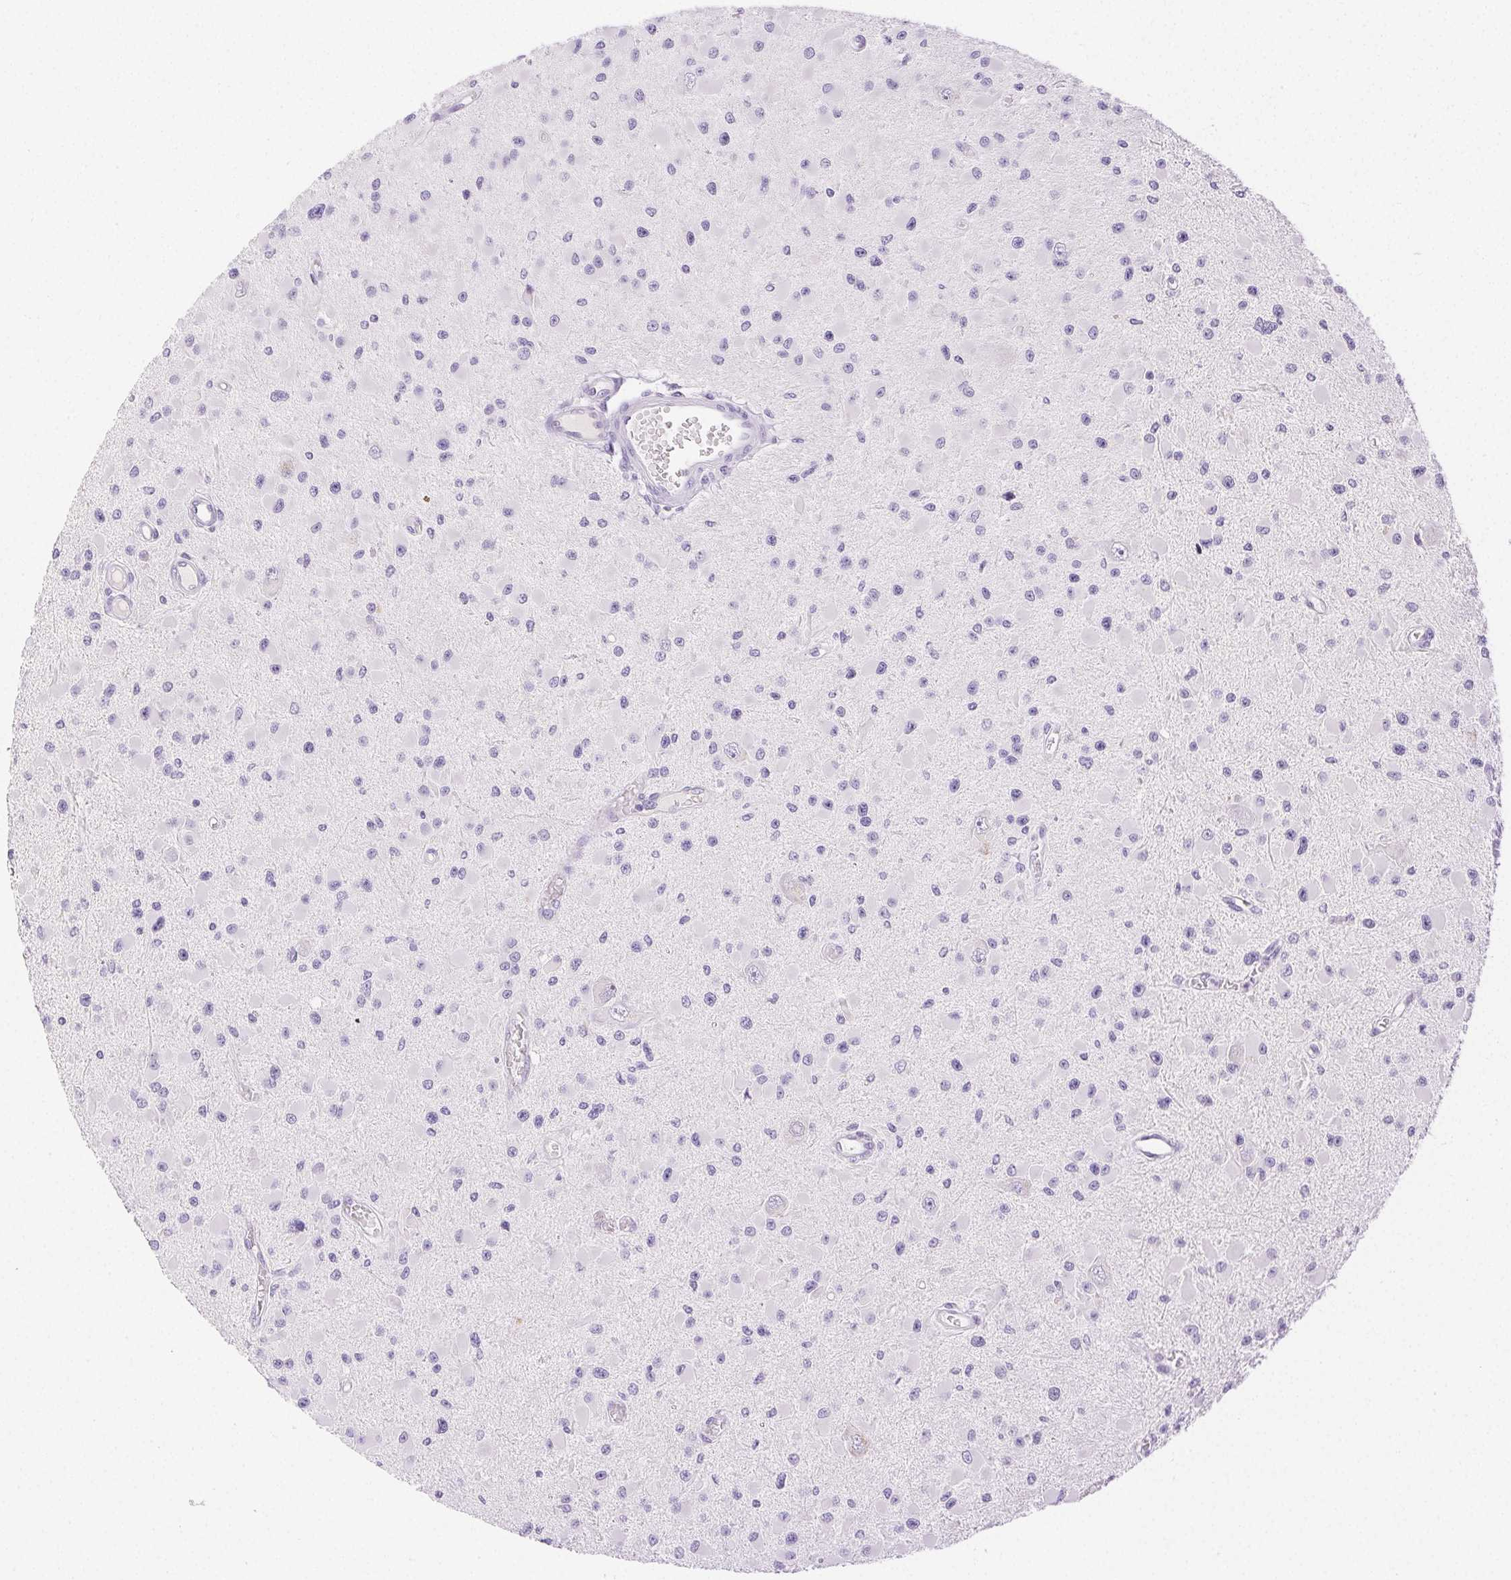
{"staining": {"intensity": "negative", "quantity": "none", "location": "none"}, "tissue": "glioma", "cell_type": "Tumor cells", "image_type": "cancer", "snomed": [{"axis": "morphology", "description": "Glioma, malignant, High grade"}, {"axis": "topography", "description": "Brain"}], "caption": "Immunohistochemical staining of human glioma demonstrates no significant positivity in tumor cells.", "gene": "SPACA4", "patient": {"sex": "male", "age": 54}}